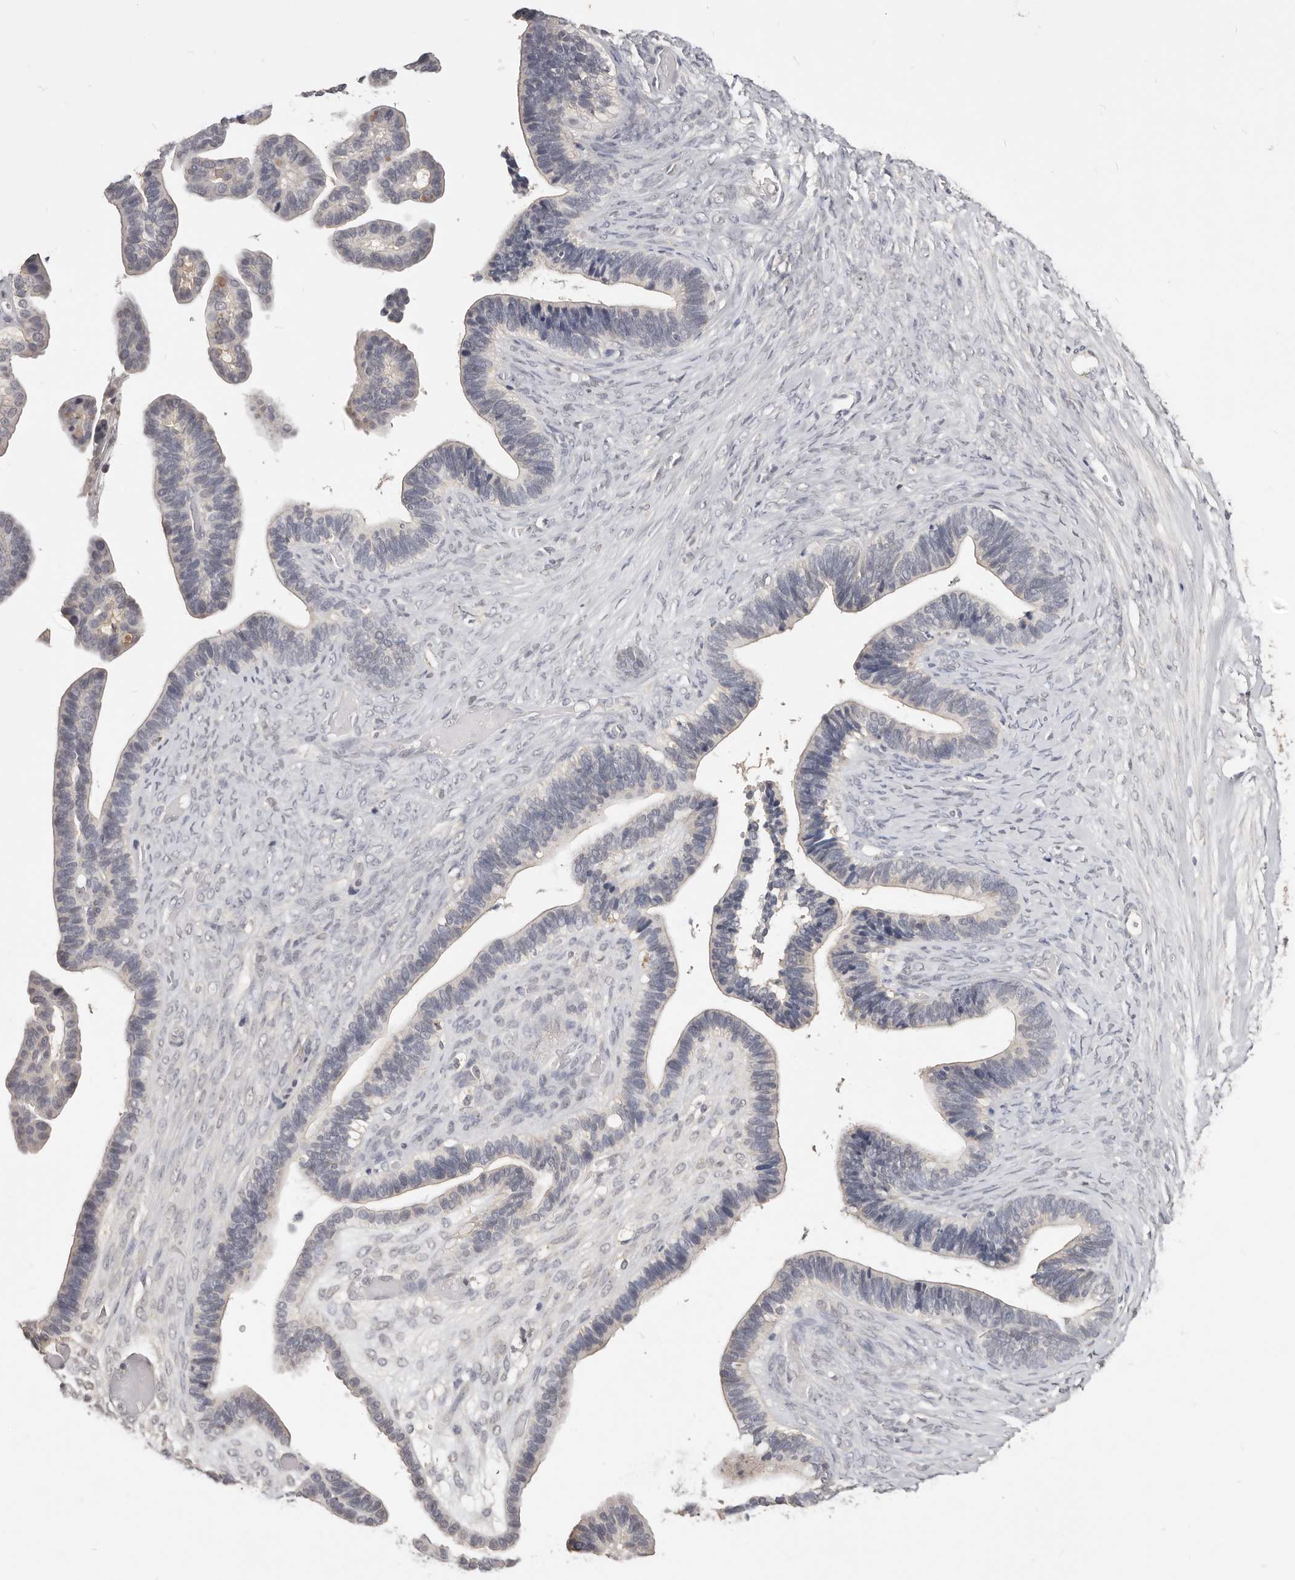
{"staining": {"intensity": "negative", "quantity": "none", "location": "none"}, "tissue": "ovarian cancer", "cell_type": "Tumor cells", "image_type": "cancer", "snomed": [{"axis": "morphology", "description": "Cystadenocarcinoma, serous, NOS"}, {"axis": "topography", "description": "Ovary"}], "caption": "This histopathology image is of ovarian serous cystadenocarcinoma stained with IHC to label a protein in brown with the nuclei are counter-stained blue. There is no staining in tumor cells.", "gene": "TSPAN13", "patient": {"sex": "female", "age": 56}}